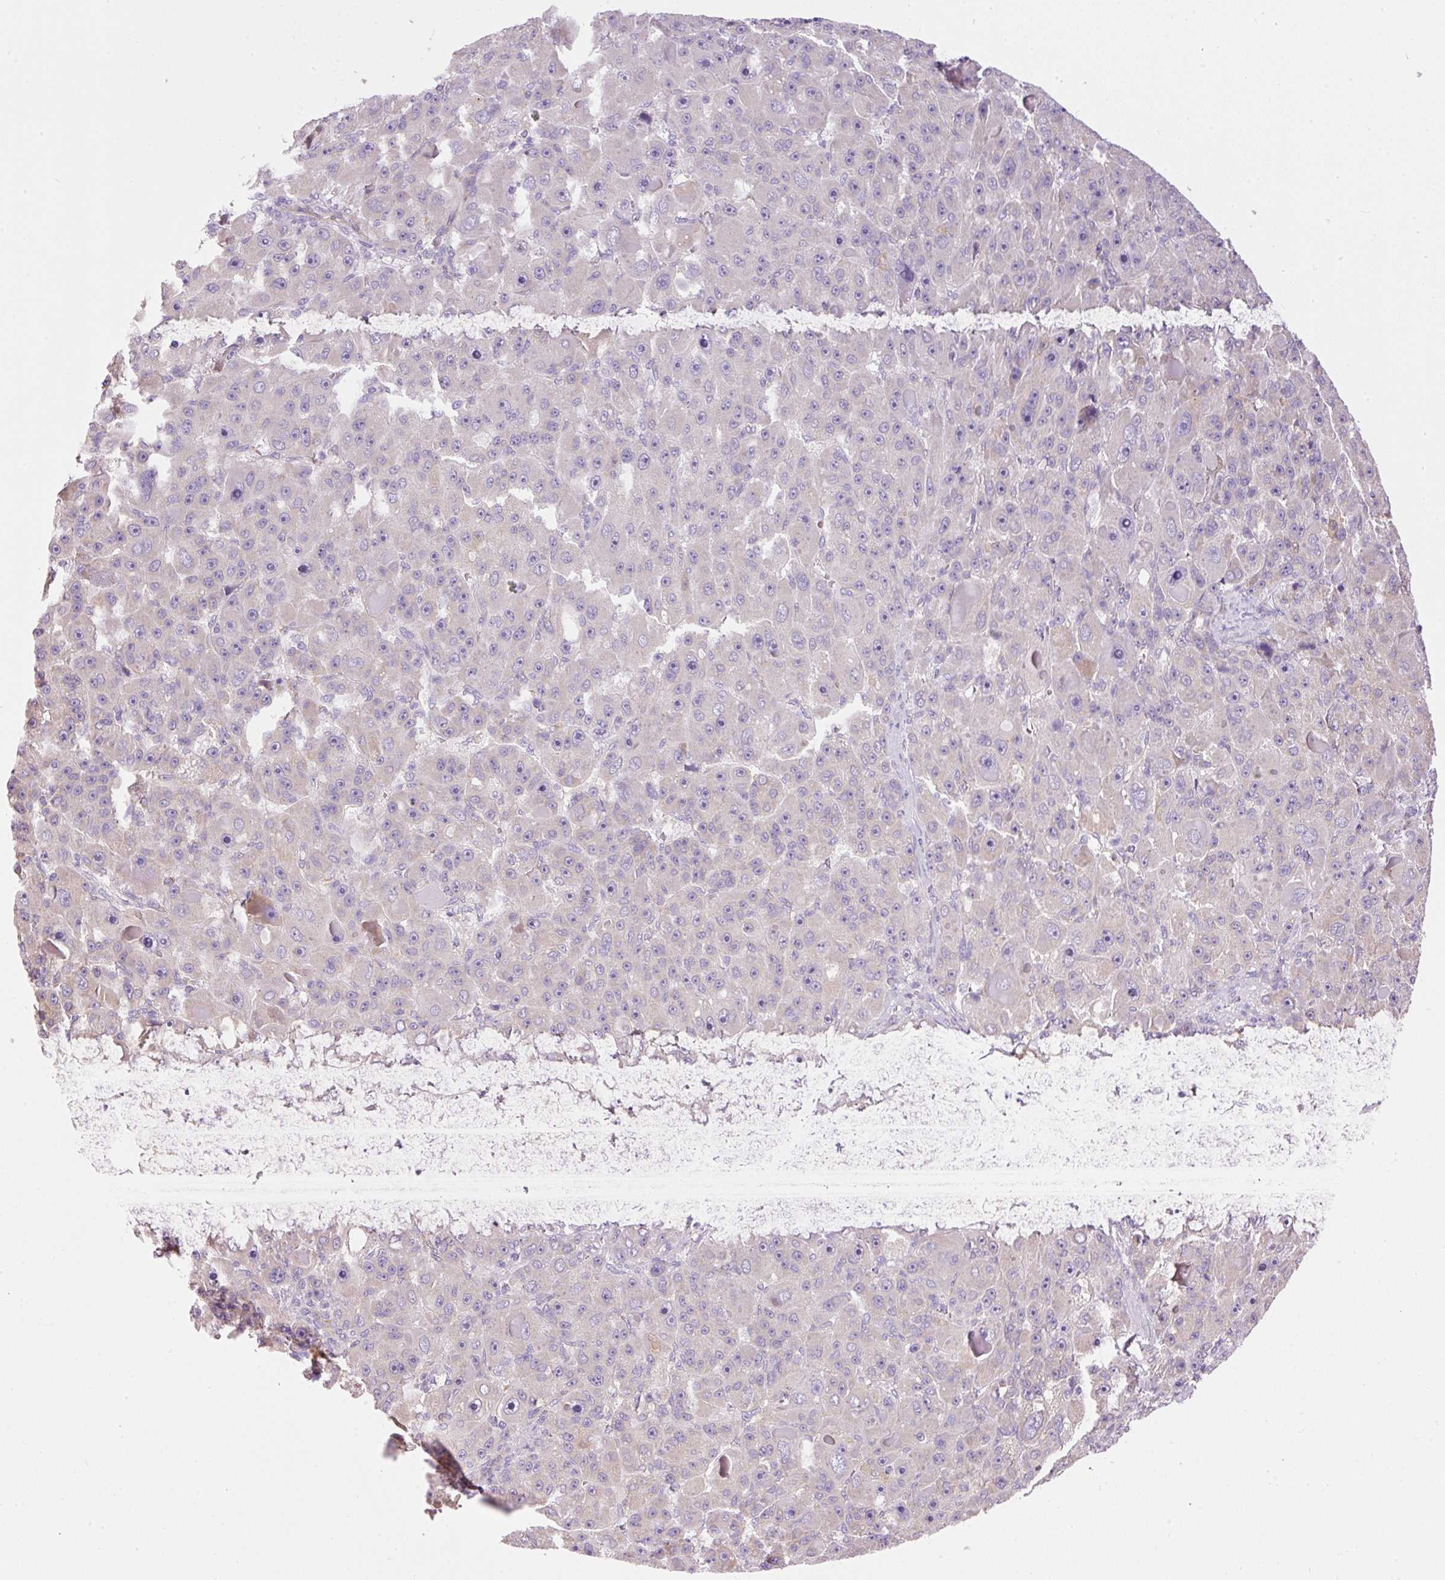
{"staining": {"intensity": "negative", "quantity": "none", "location": "none"}, "tissue": "liver cancer", "cell_type": "Tumor cells", "image_type": "cancer", "snomed": [{"axis": "morphology", "description": "Carcinoma, Hepatocellular, NOS"}, {"axis": "topography", "description": "Liver"}], "caption": "IHC photomicrograph of liver hepatocellular carcinoma stained for a protein (brown), which exhibits no staining in tumor cells. Nuclei are stained in blue.", "gene": "PNPLA5", "patient": {"sex": "male", "age": 76}}